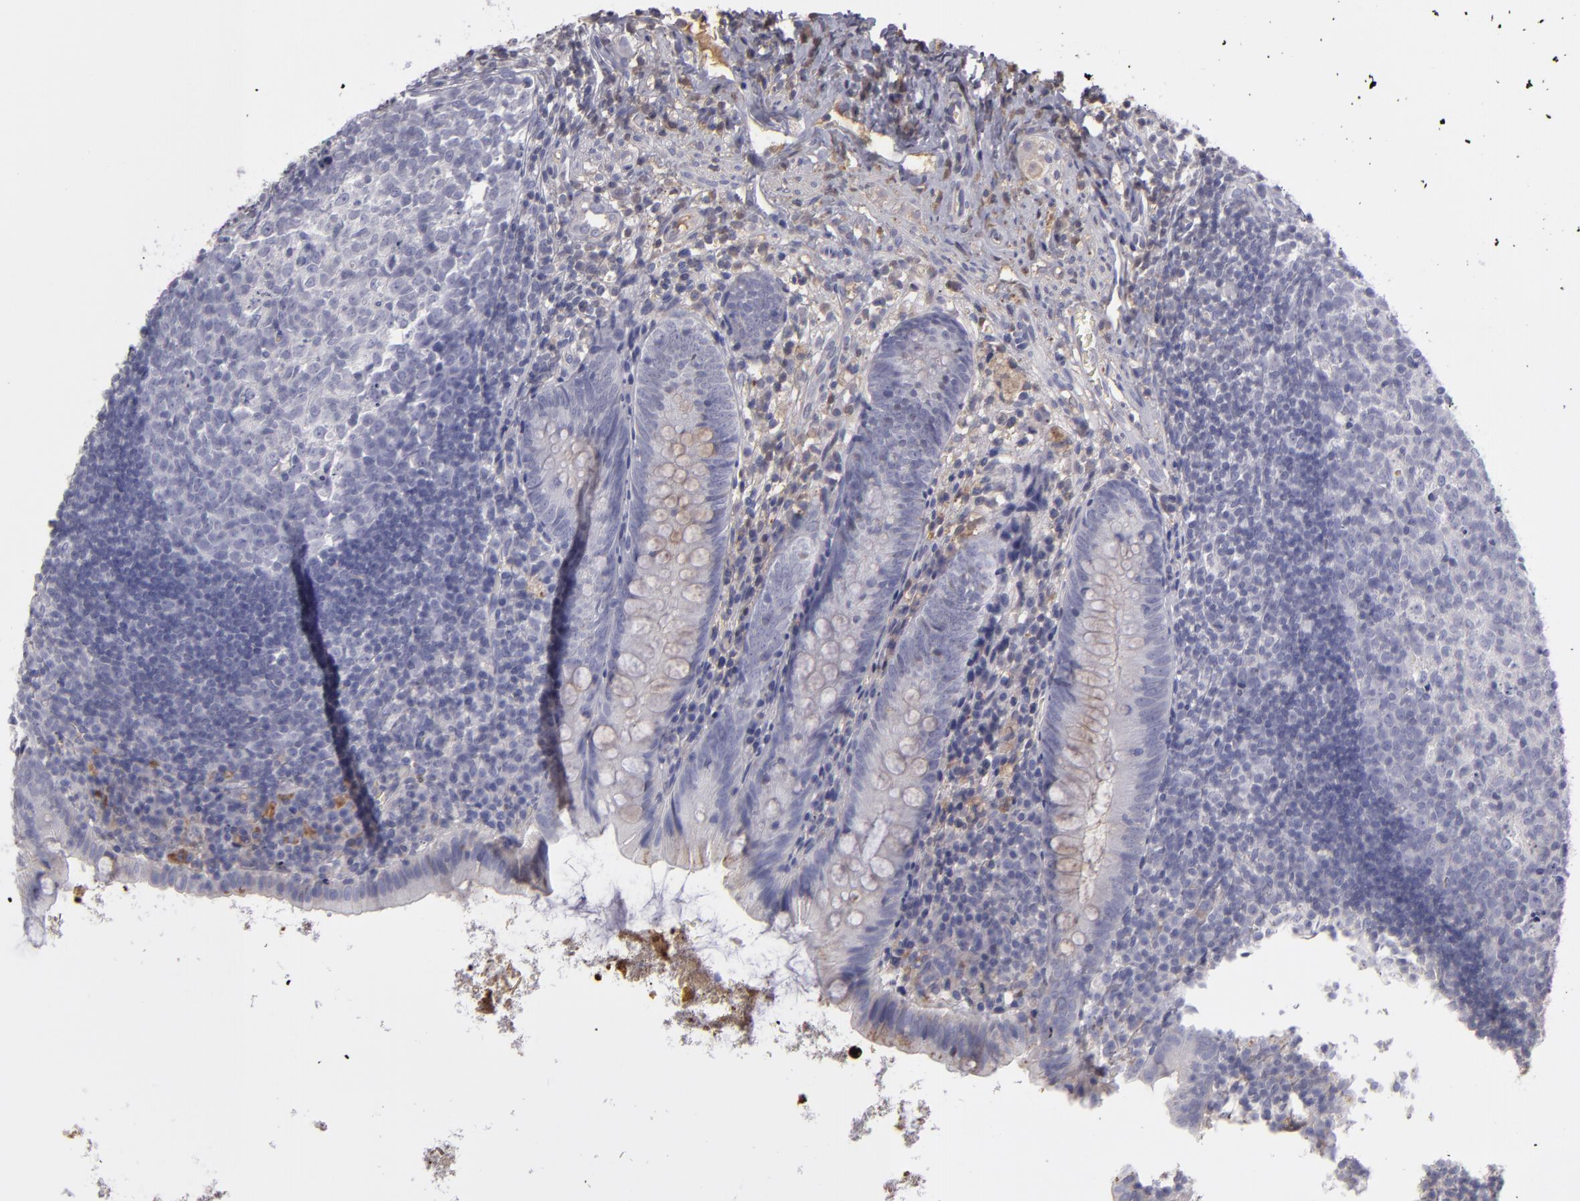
{"staining": {"intensity": "weak", "quantity": "<25%", "location": "cytoplasmic/membranous"}, "tissue": "appendix", "cell_type": "Glandular cells", "image_type": "normal", "snomed": [{"axis": "morphology", "description": "Normal tissue, NOS"}, {"axis": "topography", "description": "Appendix"}], "caption": "DAB (3,3'-diaminobenzidine) immunohistochemical staining of normal human appendix displays no significant expression in glandular cells. (DAB immunohistochemistry (IHC), high magnification).", "gene": "SERPINA1", "patient": {"sex": "female", "age": 9}}